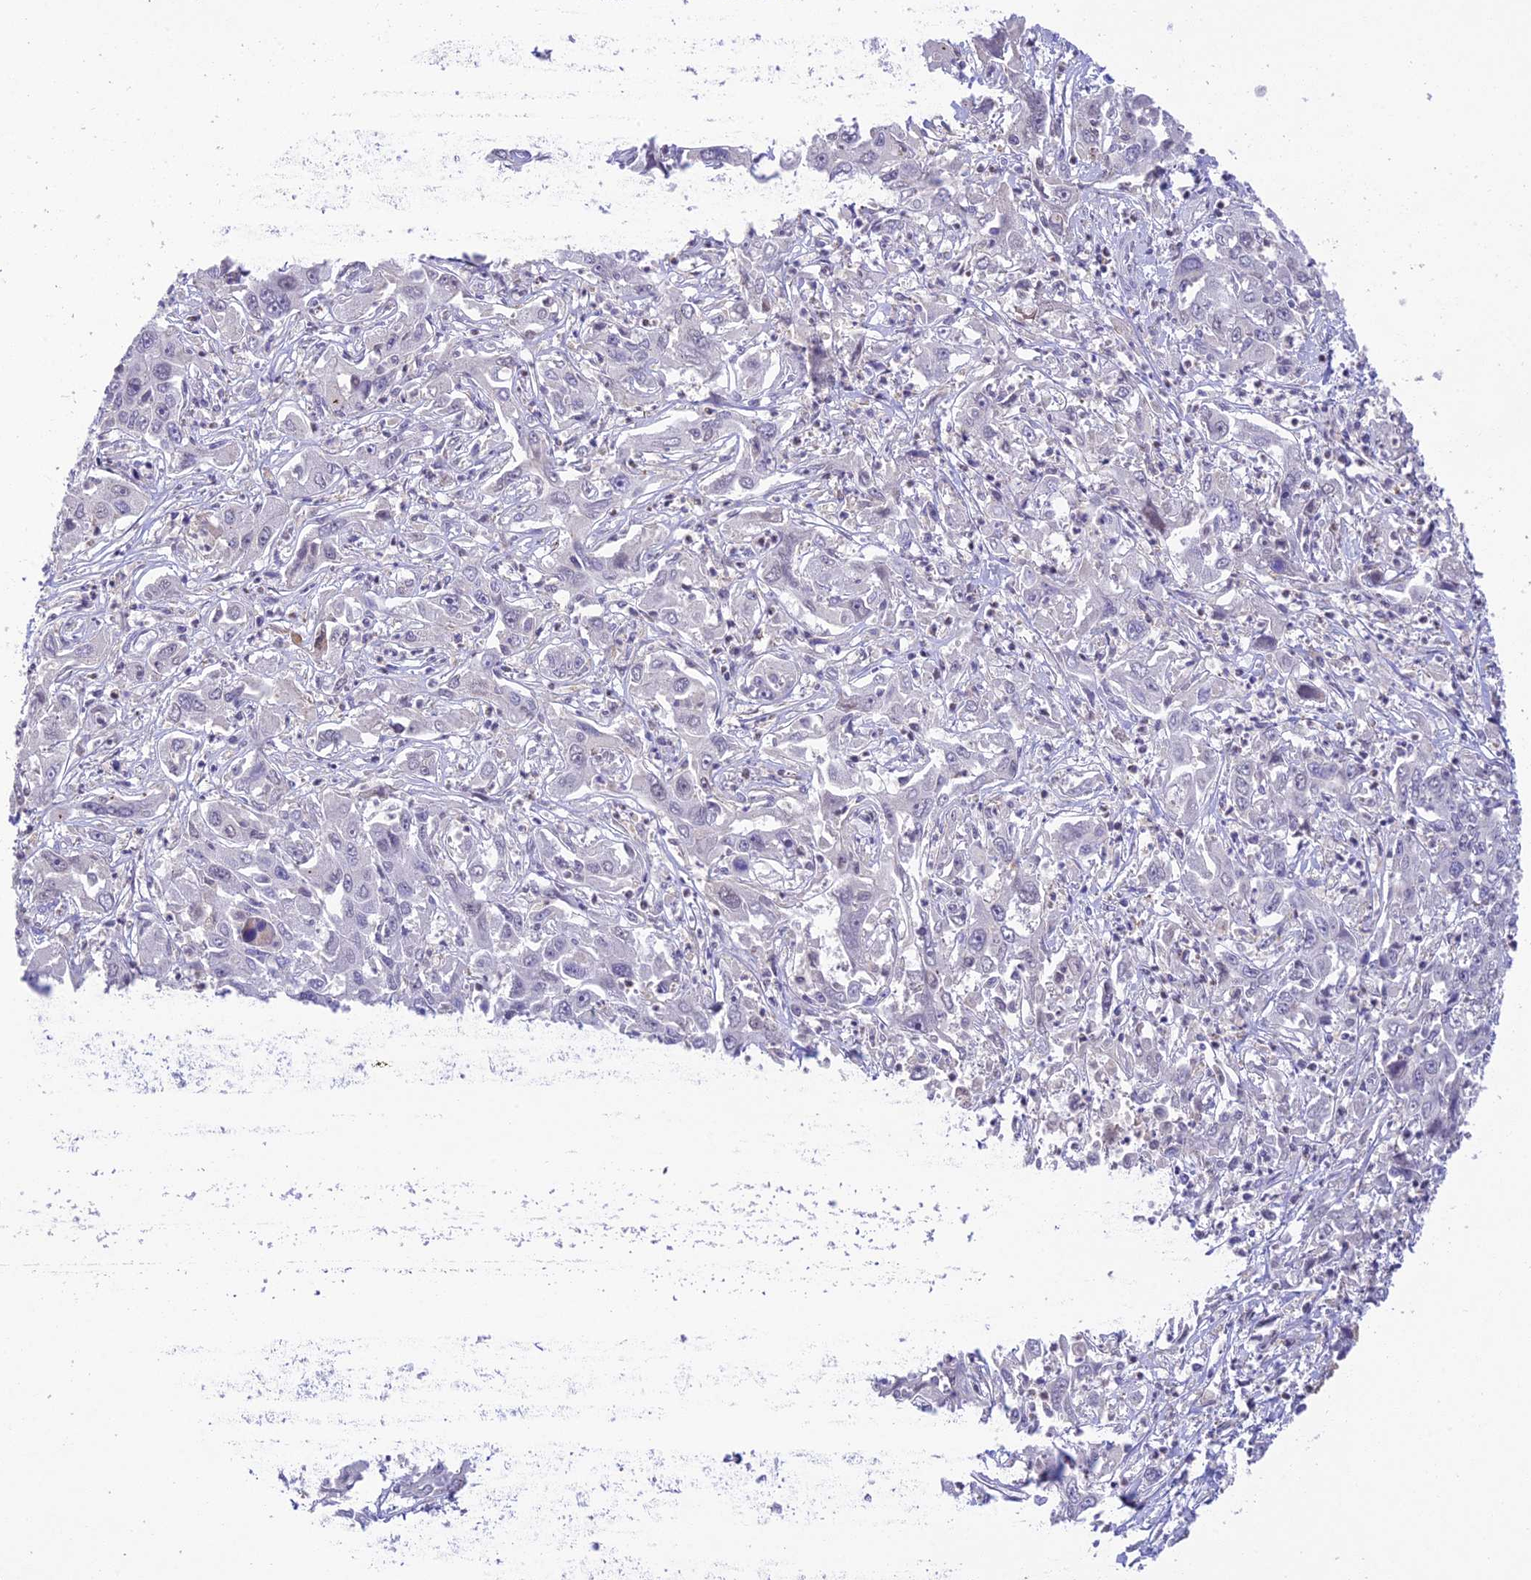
{"staining": {"intensity": "negative", "quantity": "none", "location": "none"}, "tissue": "liver cancer", "cell_type": "Tumor cells", "image_type": "cancer", "snomed": [{"axis": "morphology", "description": "Carcinoma, Hepatocellular, NOS"}, {"axis": "topography", "description": "Liver"}], "caption": "Protein analysis of liver cancer exhibits no significant expression in tumor cells.", "gene": "BMT2", "patient": {"sex": "male", "age": 63}}